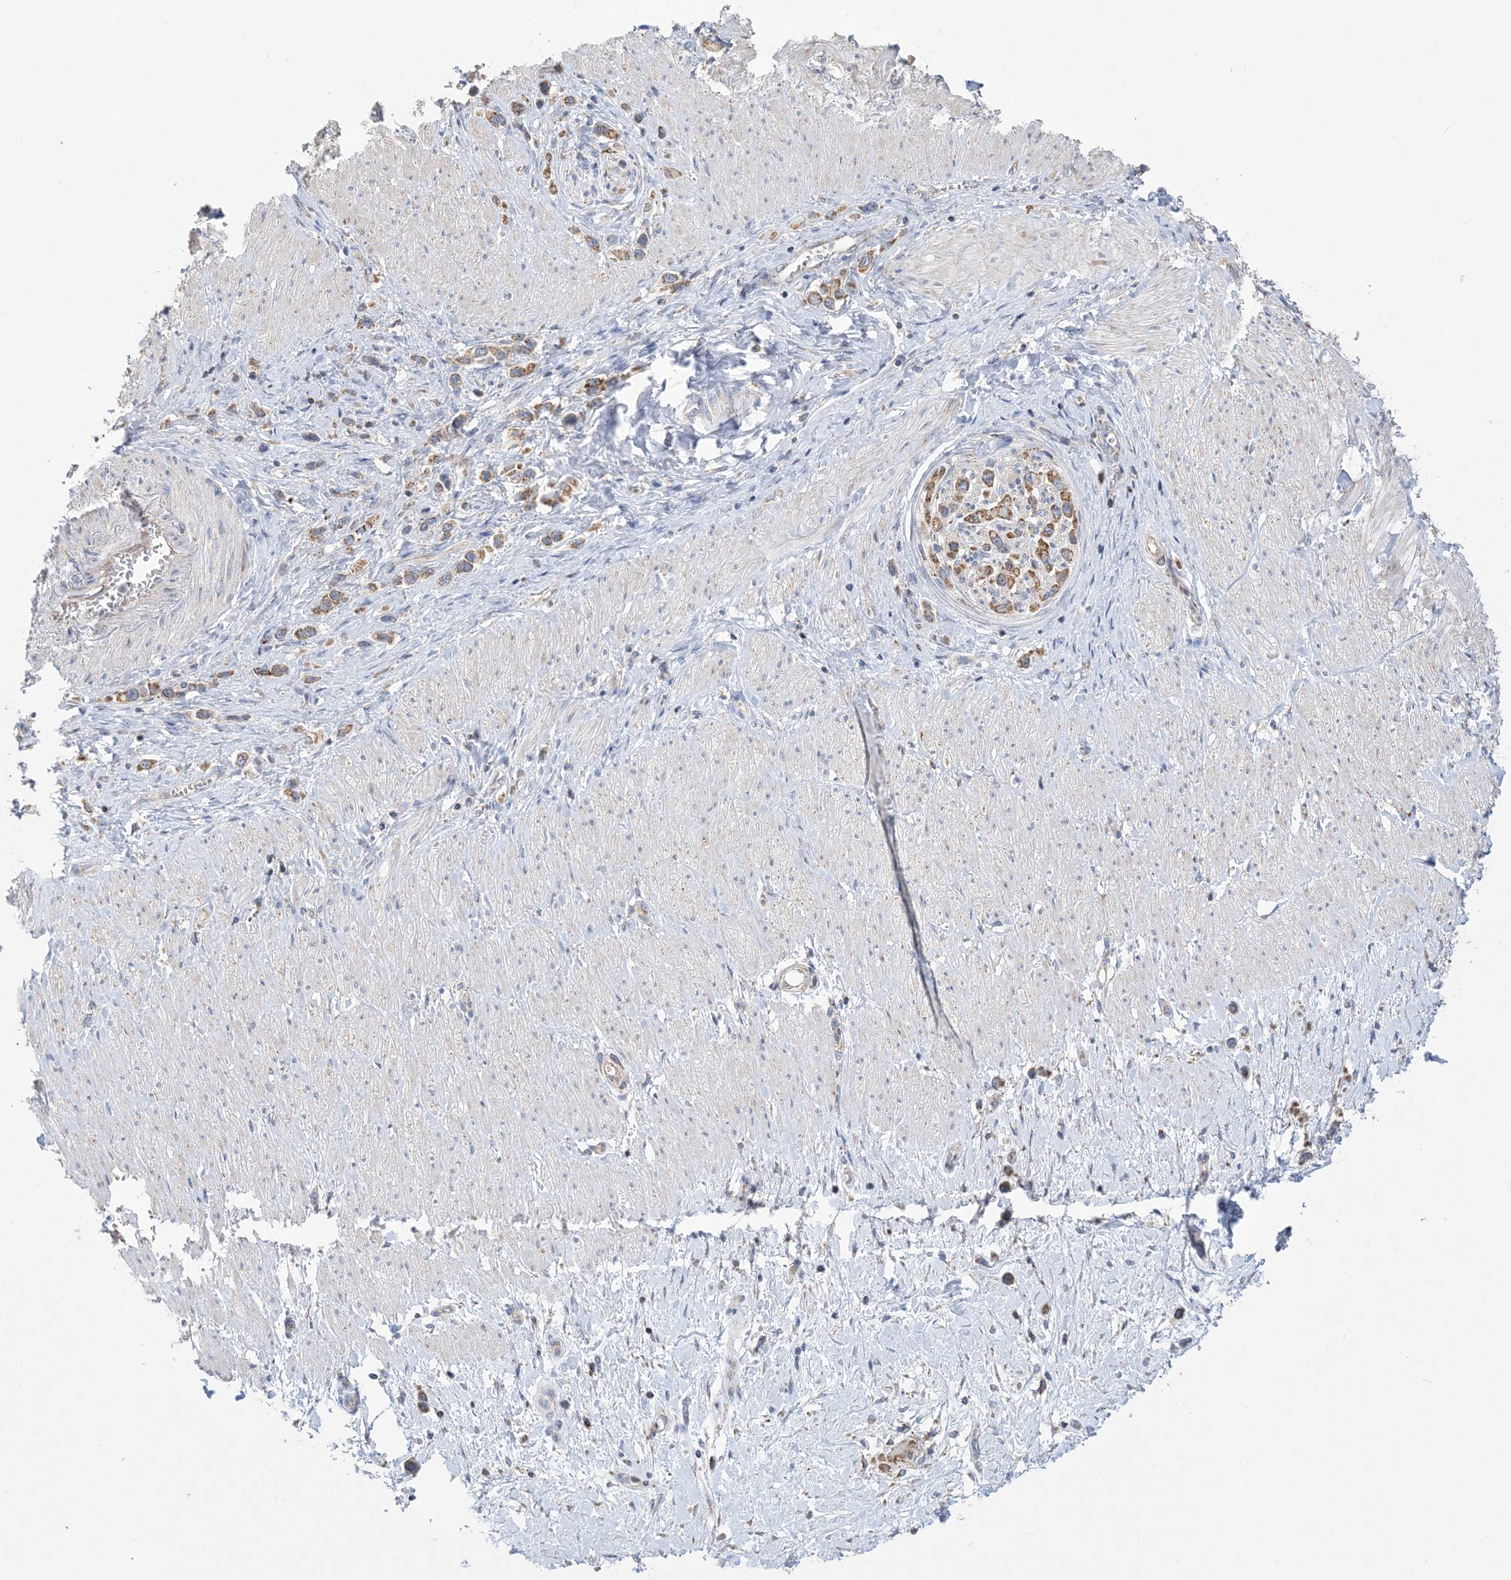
{"staining": {"intensity": "moderate", "quantity": ">75%", "location": "cytoplasmic/membranous"}, "tissue": "stomach cancer", "cell_type": "Tumor cells", "image_type": "cancer", "snomed": [{"axis": "morphology", "description": "Normal tissue, NOS"}, {"axis": "morphology", "description": "Adenocarcinoma, NOS"}, {"axis": "topography", "description": "Stomach, upper"}, {"axis": "topography", "description": "Stomach"}], "caption": "A medium amount of moderate cytoplasmic/membranous positivity is appreciated in about >75% of tumor cells in stomach cancer (adenocarcinoma) tissue.", "gene": "CLEC16A", "patient": {"sex": "female", "age": 65}}